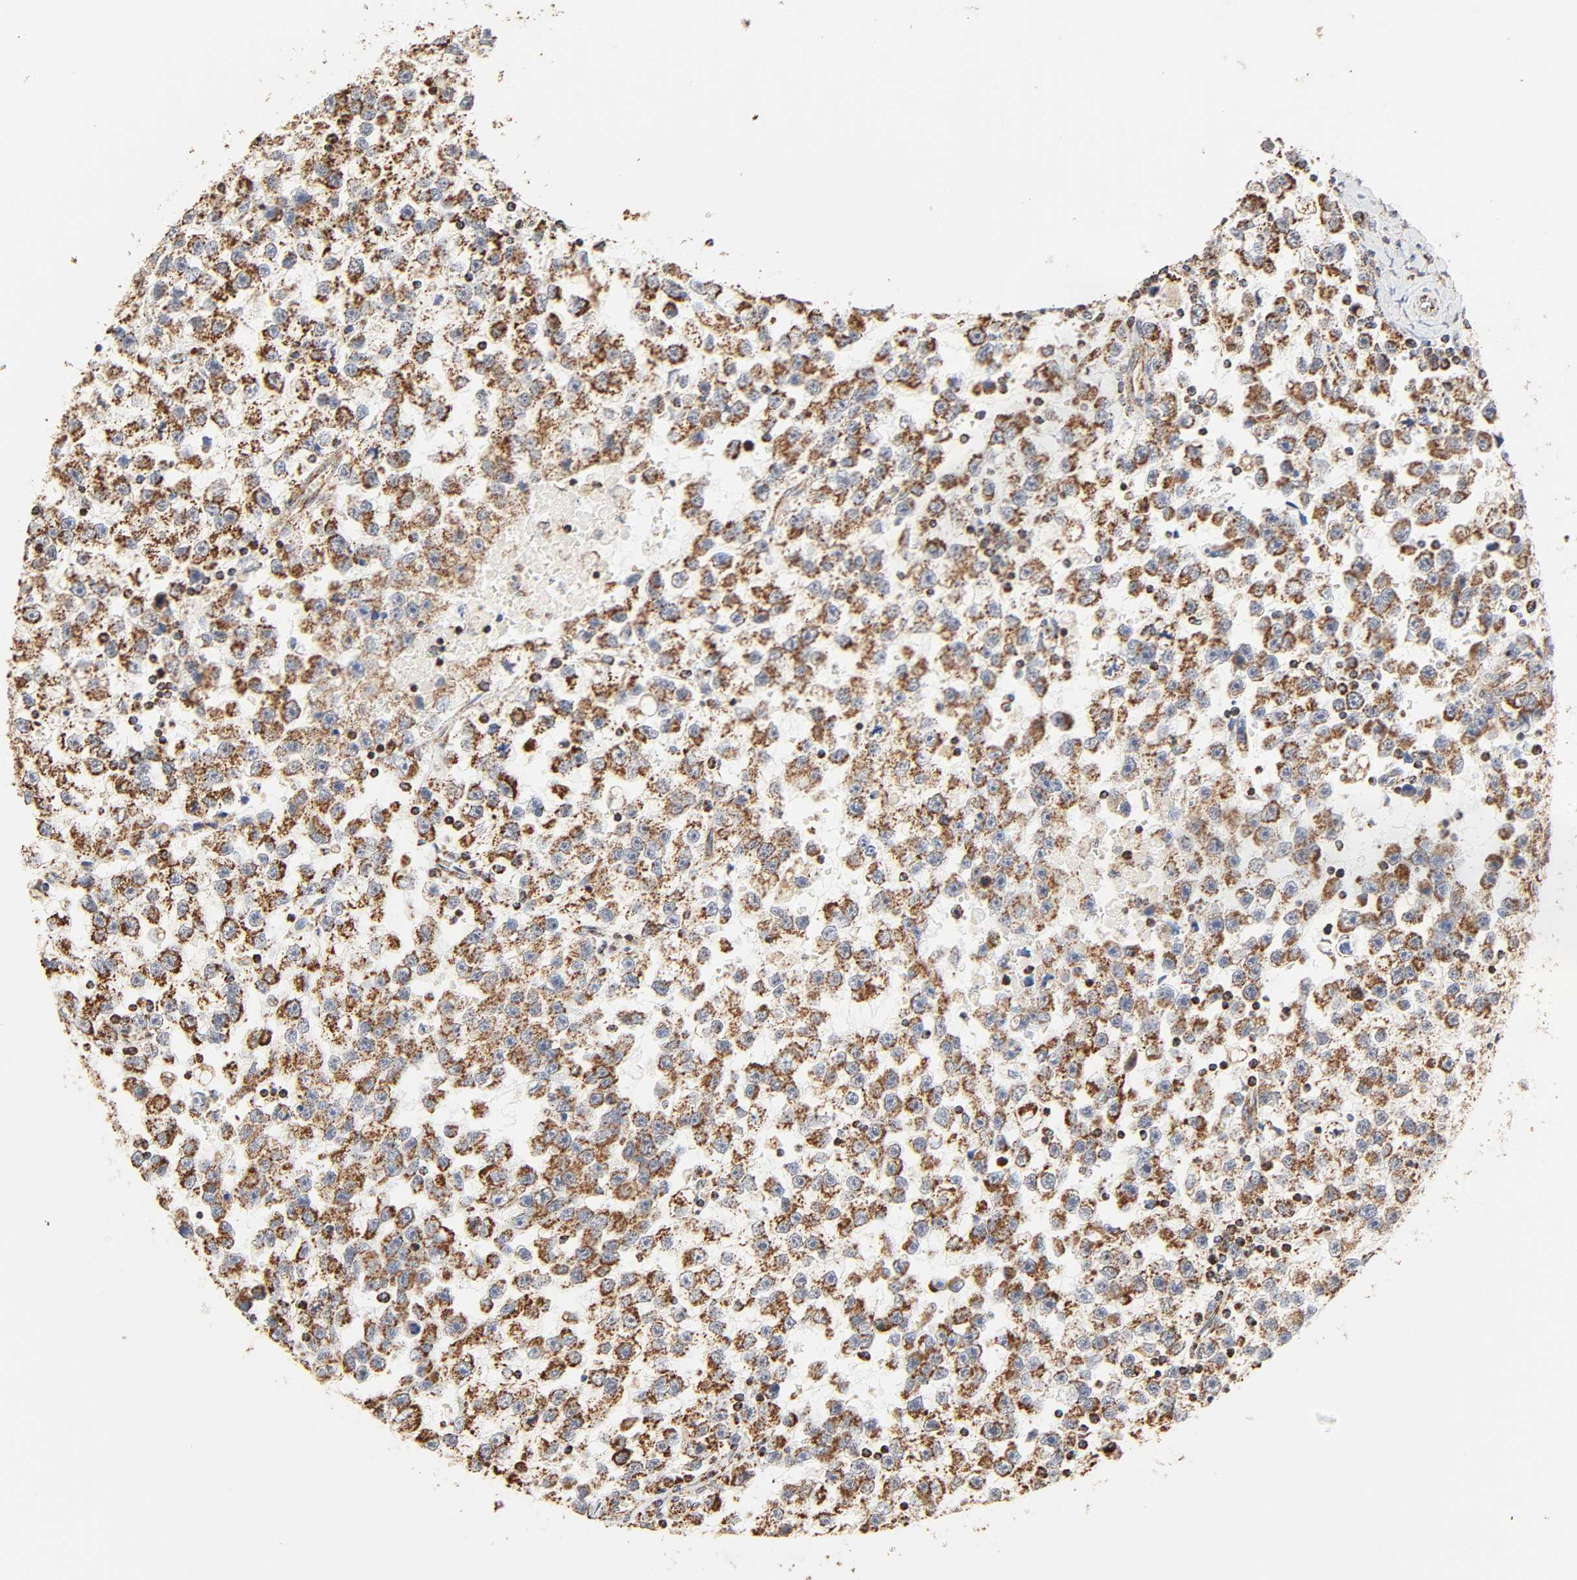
{"staining": {"intensity": "moderate", "quantity": ">75%", "location": "cytoplasmic/membranous"}, "tissue": "testis cancer", "cell_type": "Tumor cells", "image_type": "cancer", "snomed": [{"axis": "morphology", "description": "Seminoma, NOS"}, {"axis": "topography", "description": "Testis"}], "caption": "A brown stain shows moderate cytoplasmic/membranous expression of a protein in testis cancer (seminoma) tumor cells.", "gene": "ZMAT5", "patient": {"sex": "male", "age": 33}}